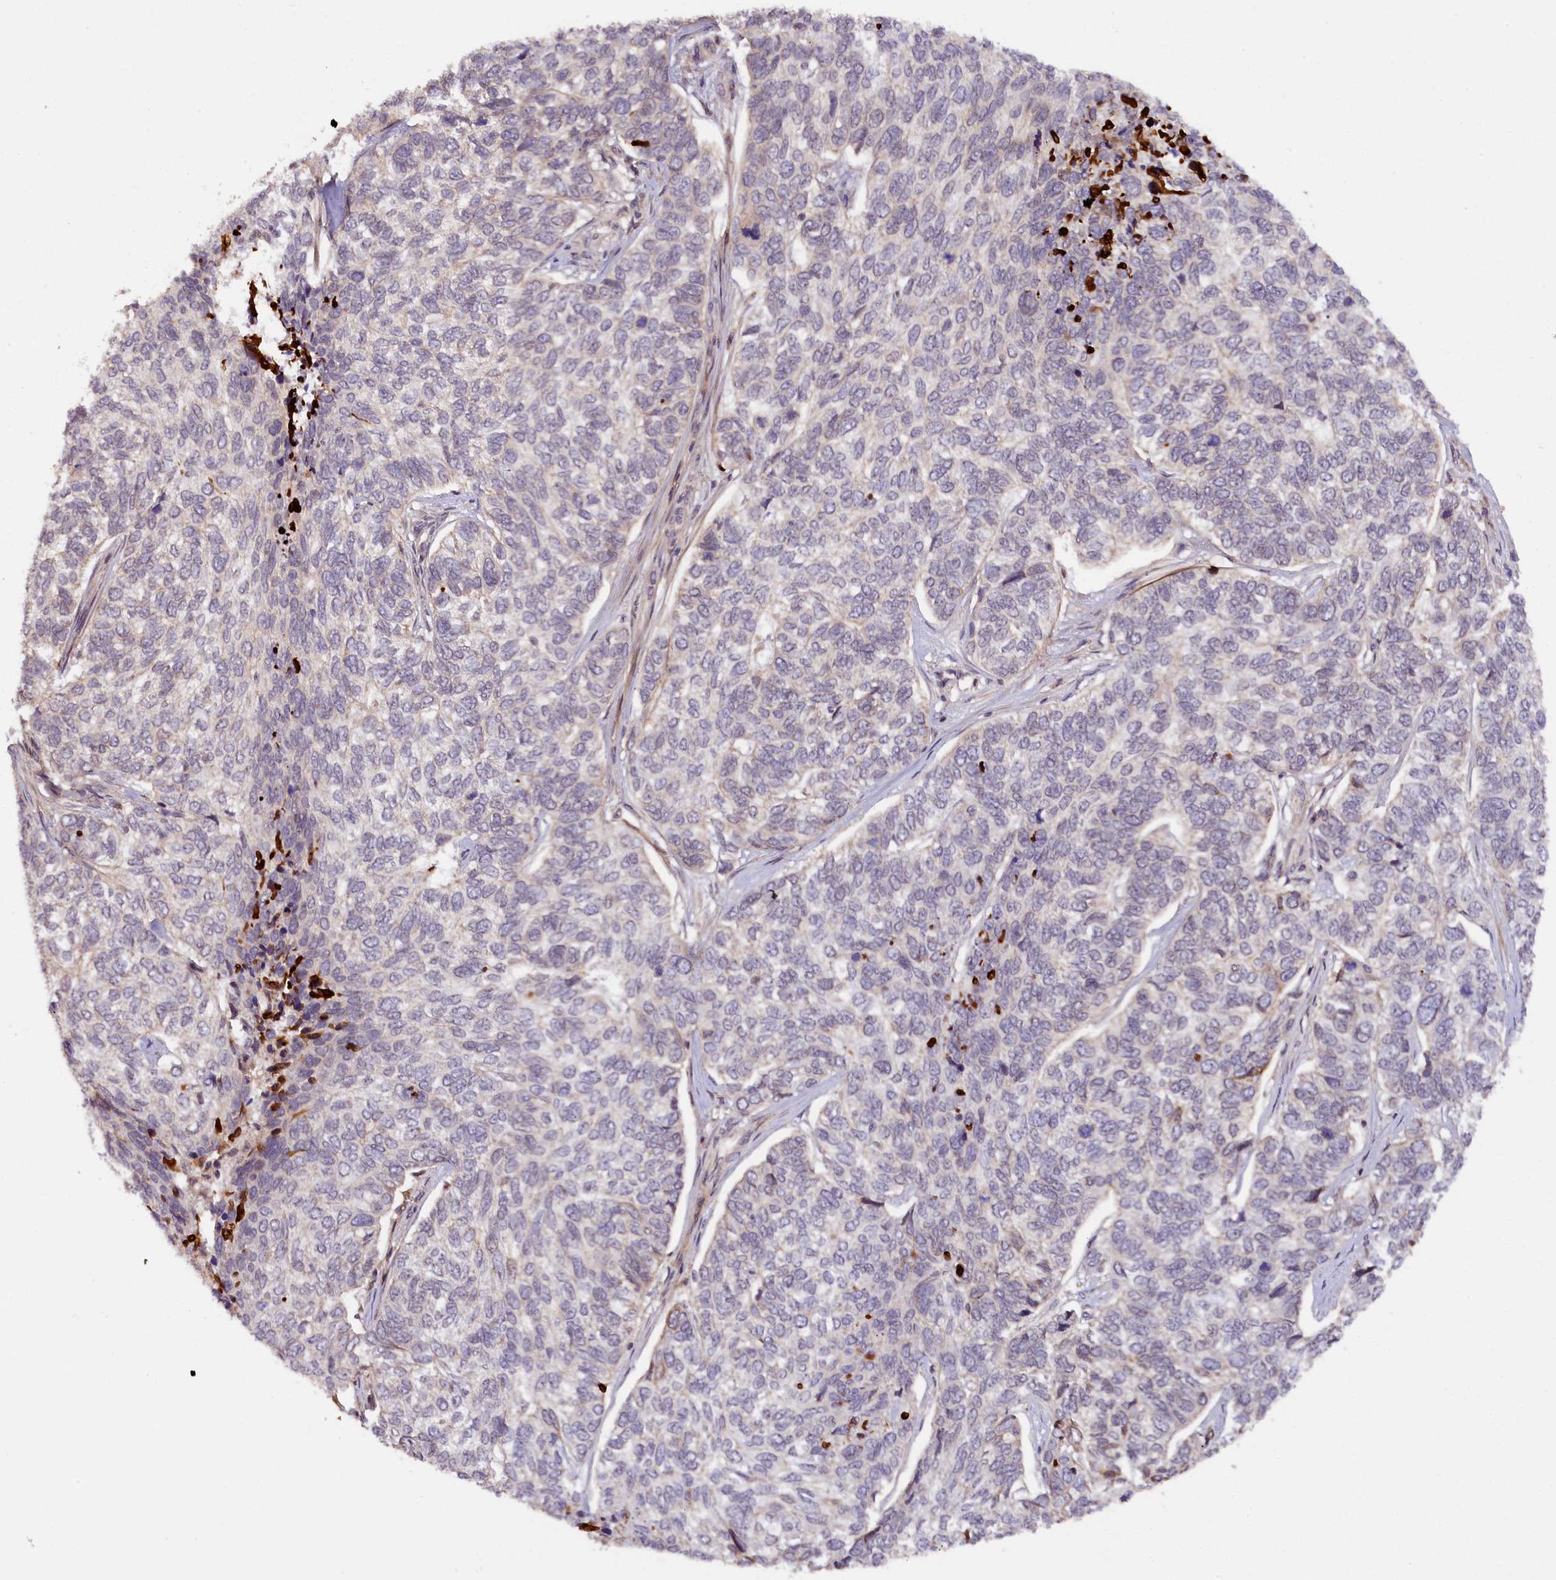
{"staining": {"intensity": "negative", "quantity": "none", "location": "none"}, "tissue": "skin cancer", "cell_type": "Tumor cells", "image_type": "cancer", "snomed": [{"axis": "morphology", "description": "Basal cell carcinoma"}, {"axis": "topography", "description": "Skin"}], "caption": "Protein analysis of skin basal cell carcinoma displays no significant positivity in tumor cells.", "gene": "ZNF480", "patient": {"sex": "female", "age": 65}}